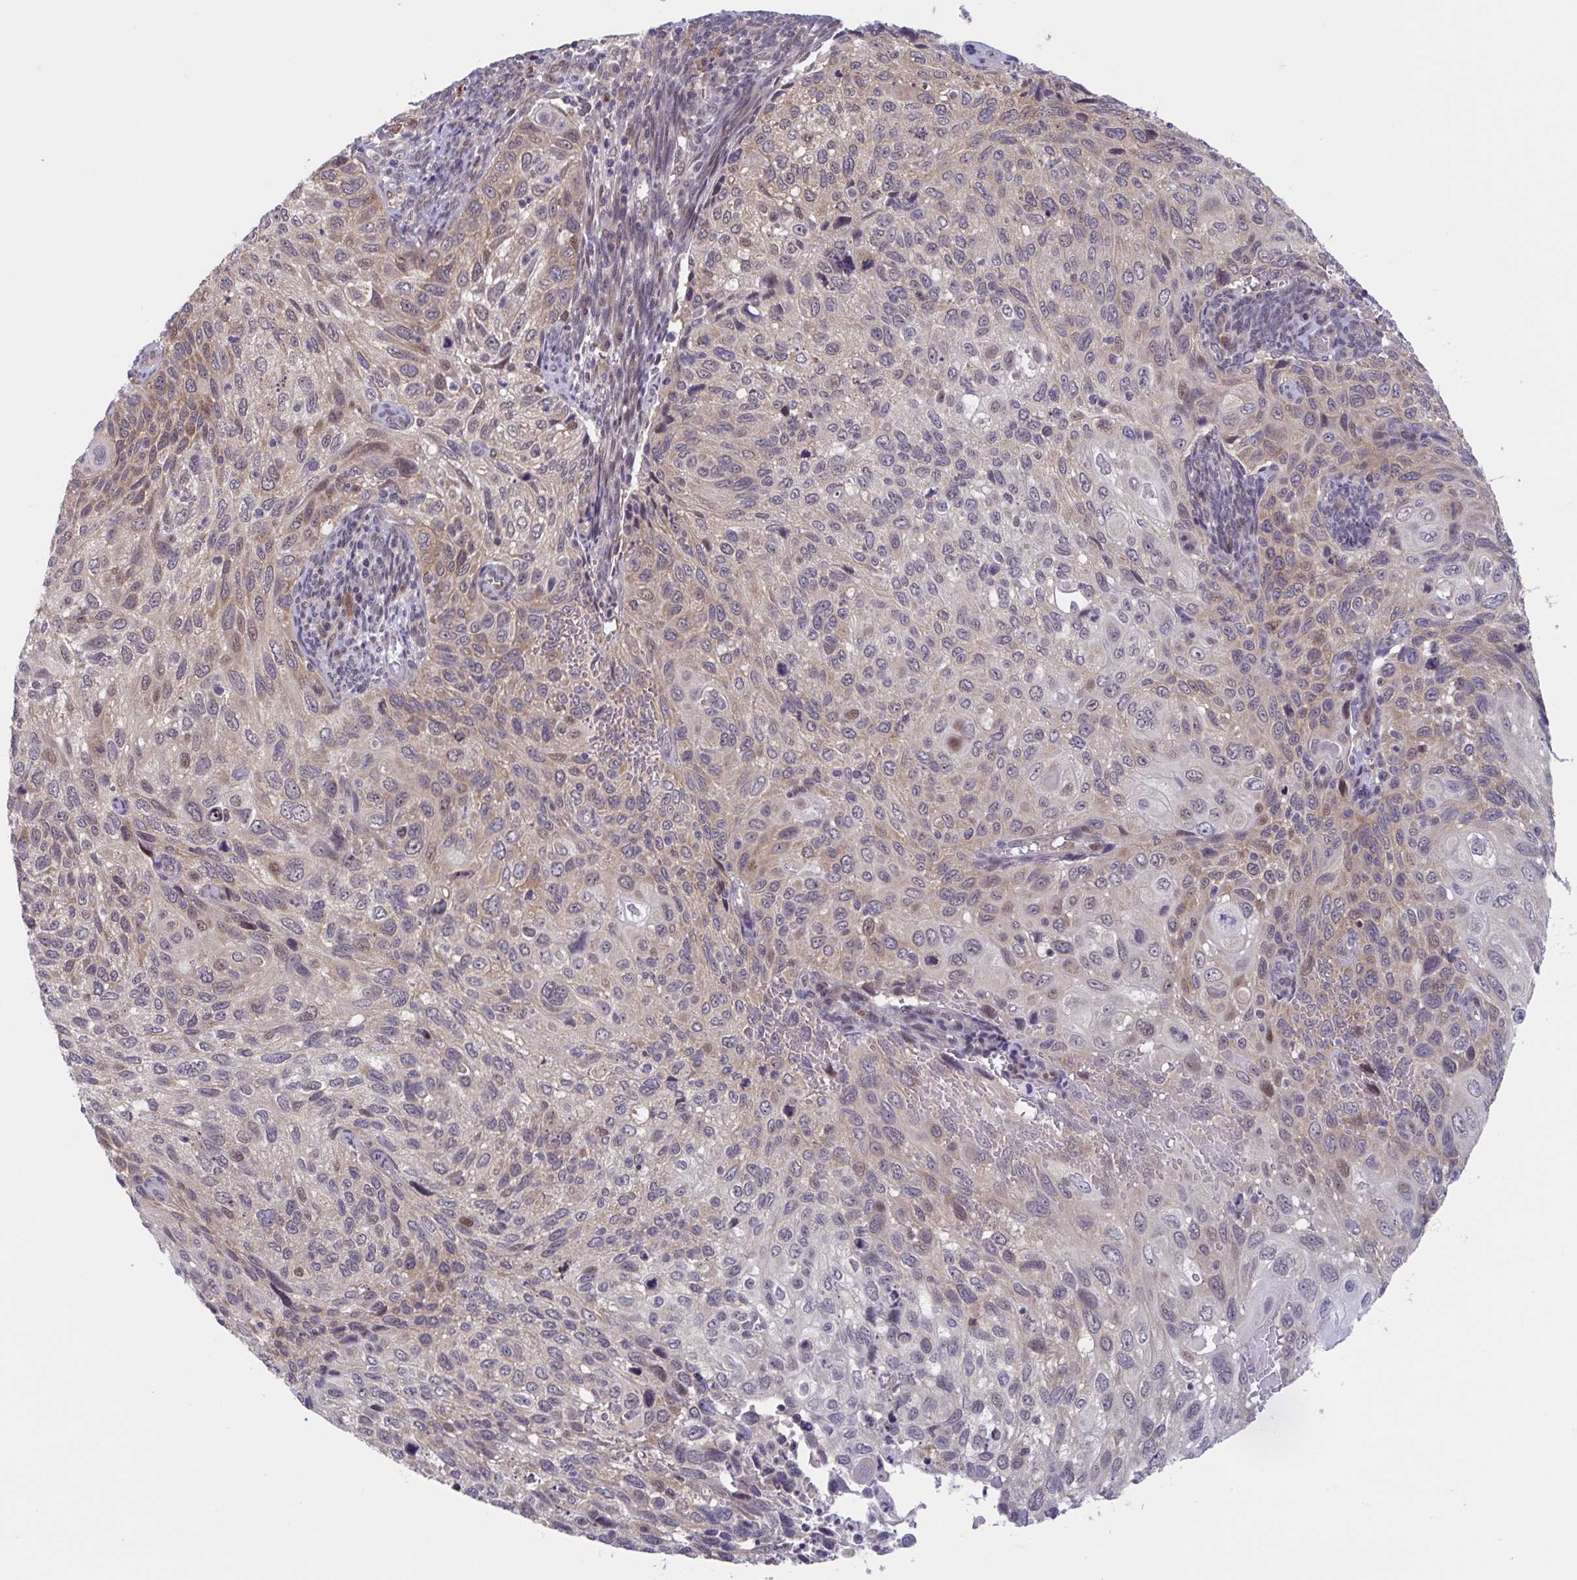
{"staining": {"intensity": "moderate", "quantity": "25%-75%", "location": "cytoplasmic/membranous,nuclear"}, "tissue": "cervical cancer", "cell_type": "Tumor cells", "image_type": "cancer", "snomed": [{"axis": "morphology", "description": "Squamous cell carcinoma, NOS"}, {"axis": "topography", "description": "Cervix"}], "caption": "This photomicrograph shows immunohistochemistry (IHC) staining of human cervical cancer (squamous cell carcinoma), with medium moderate cytoplasmic/membranous and nuclear positivity in approximately 25%-75% of tumor cells.", "gene": "RIOK1", "patient": {"sex": "female", "age": 70}}